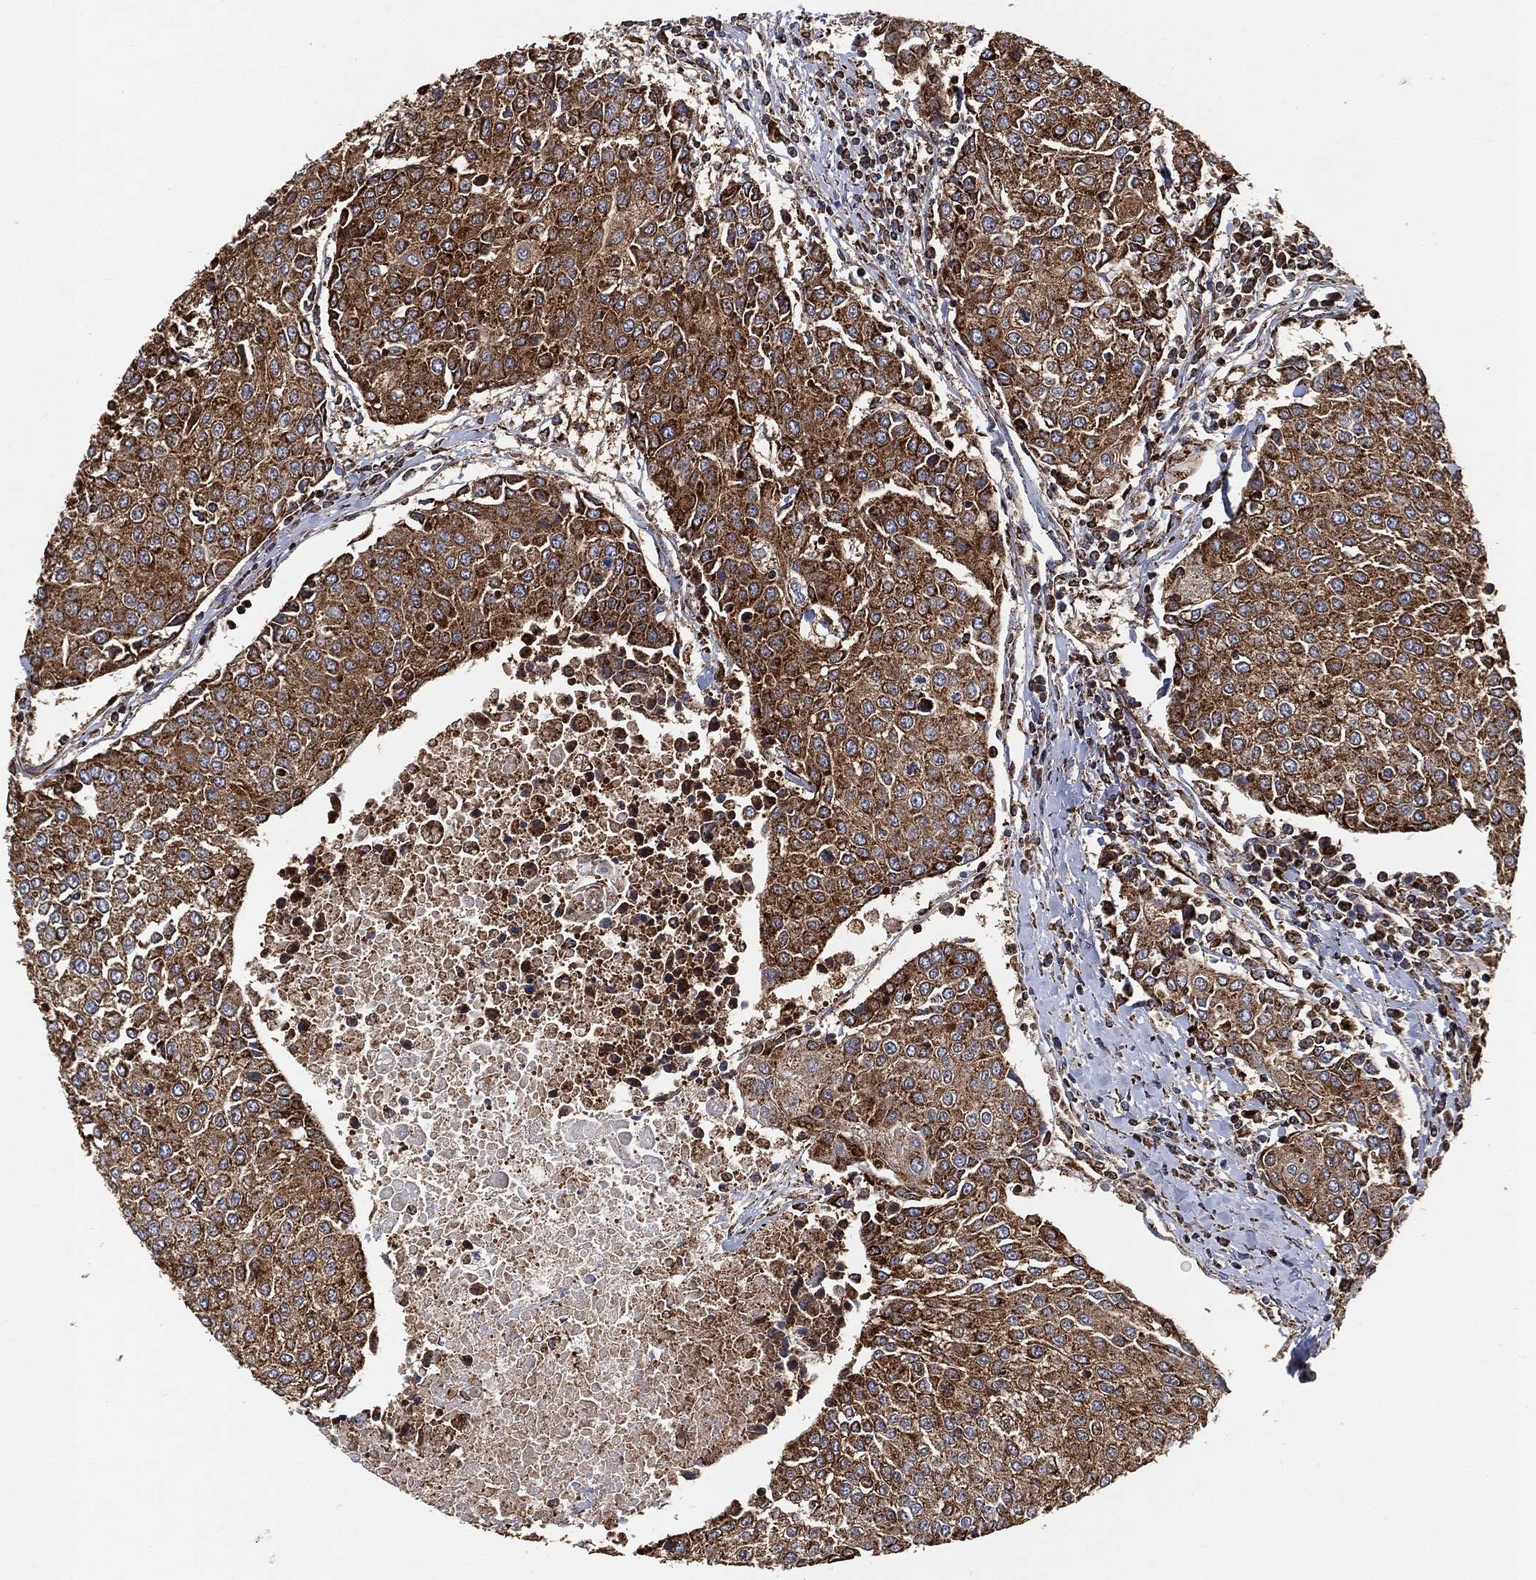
{"staining": {"intensity": "strong", "quantity": ">75%", "location": "cytoplasmic/membranous"}, "tissue": "urothelial cancer", "cell_type": "Tumor cells", "image_type": "cancer", "snomed": [{"axis": "morphology", "description": "Urothelial carcinoma, High grade"}, {"axis": "topography", "description": "Urinary bladder"}], "caption": "DAB (3,3'-diaminobenzidine) immunohistochemical staining of urothelial cancer displays strong cytoplasmic/membranous protein staining in approximately >75% of tumor cells.", "gene": "SLC38A7", "patient": {"sex": "female", "age": 85}}